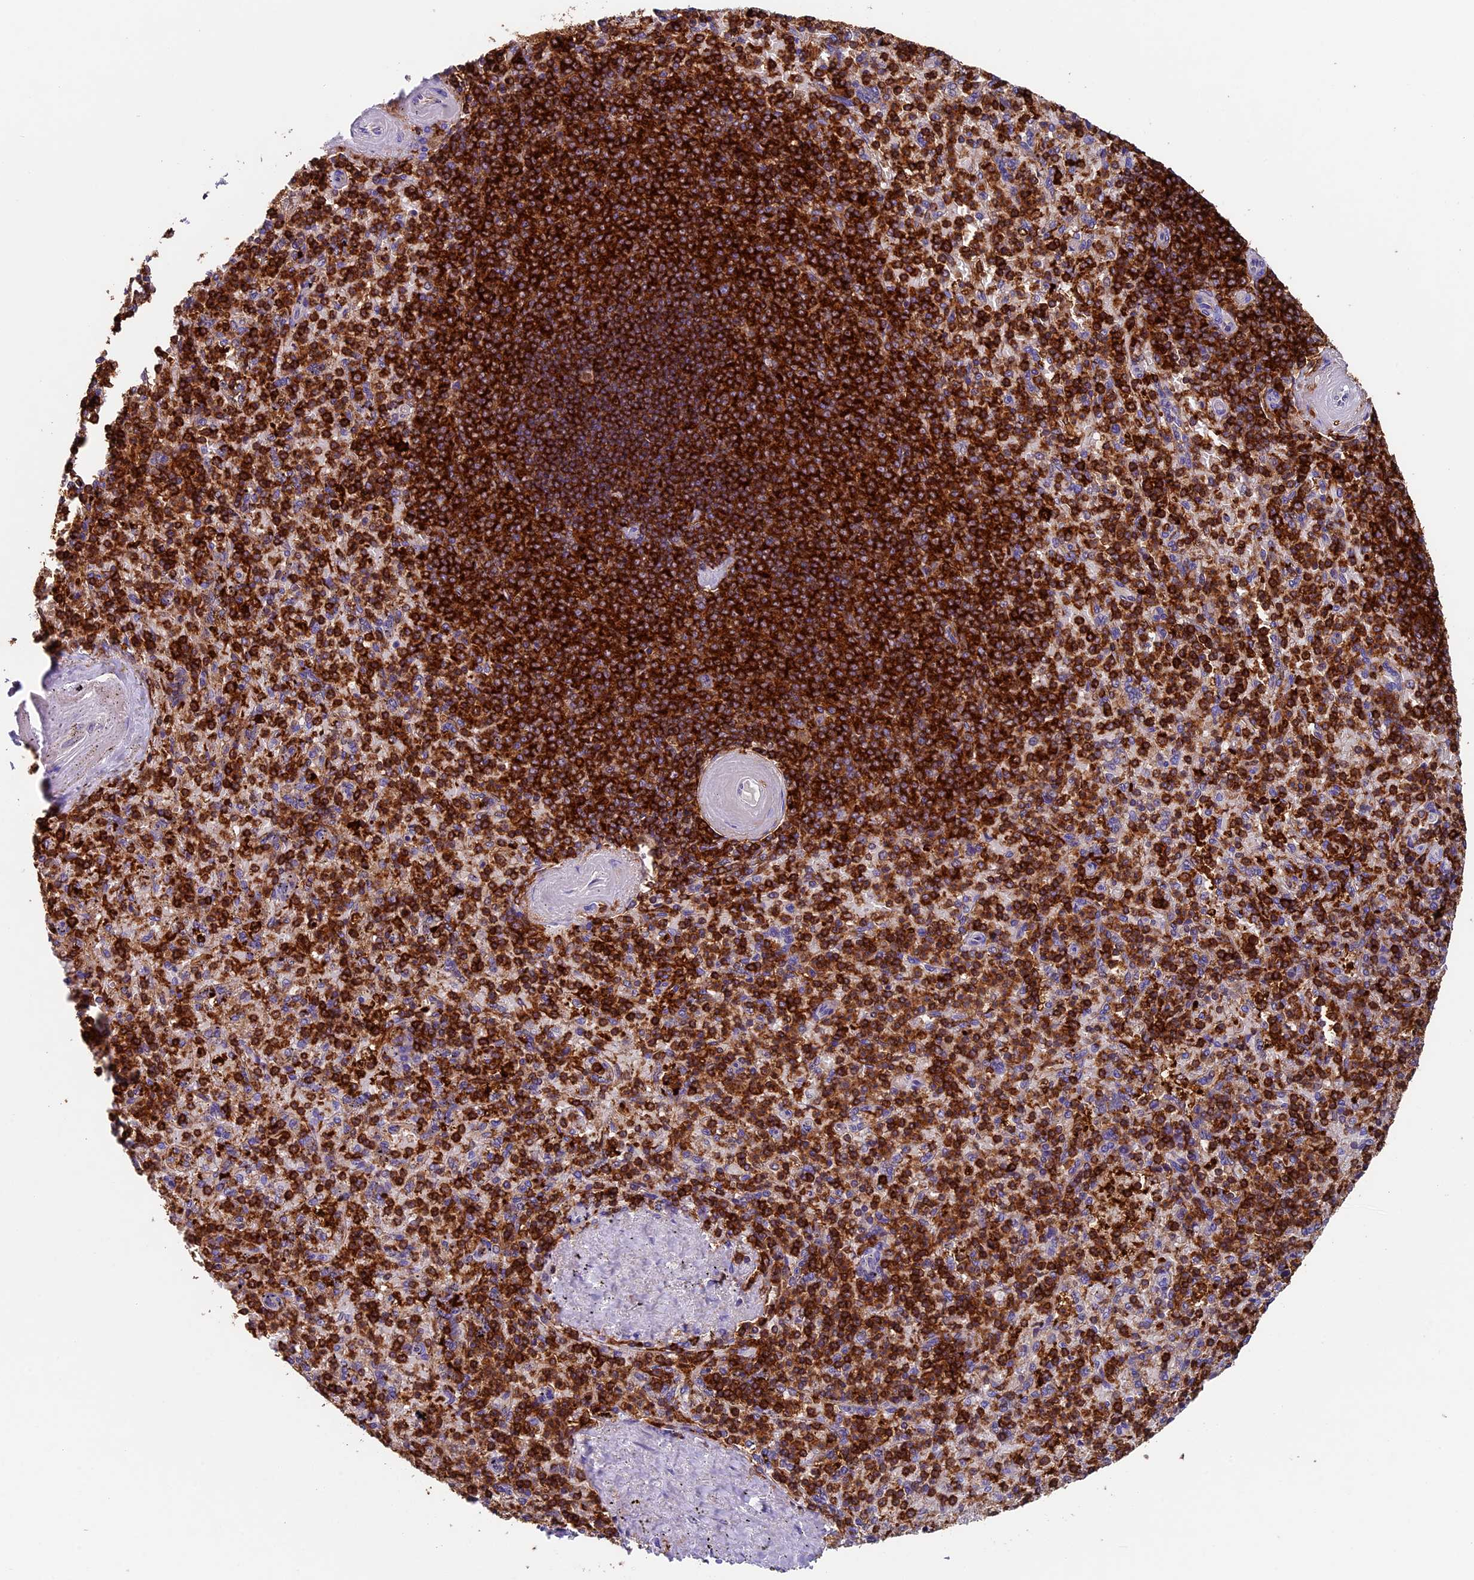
{"staining": {"intensity": "strong", "quantity": ">75%", "location": "cytoplasmic/membranous"}, "tissue": "spleen", "cell_type": "Cells in red pulp", "image_type": "normal", "snomed": [{"axis": "morphology", "description": "Normal tissue, NOS"}, {"axis": "topography", "description": "Spleen"}], "caption": "A histopathology image of human spleen stained for a protein demonstrates strong cytoplasmic/membranous brown staining in cells in red pulp. (brown staining indicates protein expression, while blue staining denotes nuclei).", "gene": "ADAT1", "patient": {"sex": "male", "age": 82}}